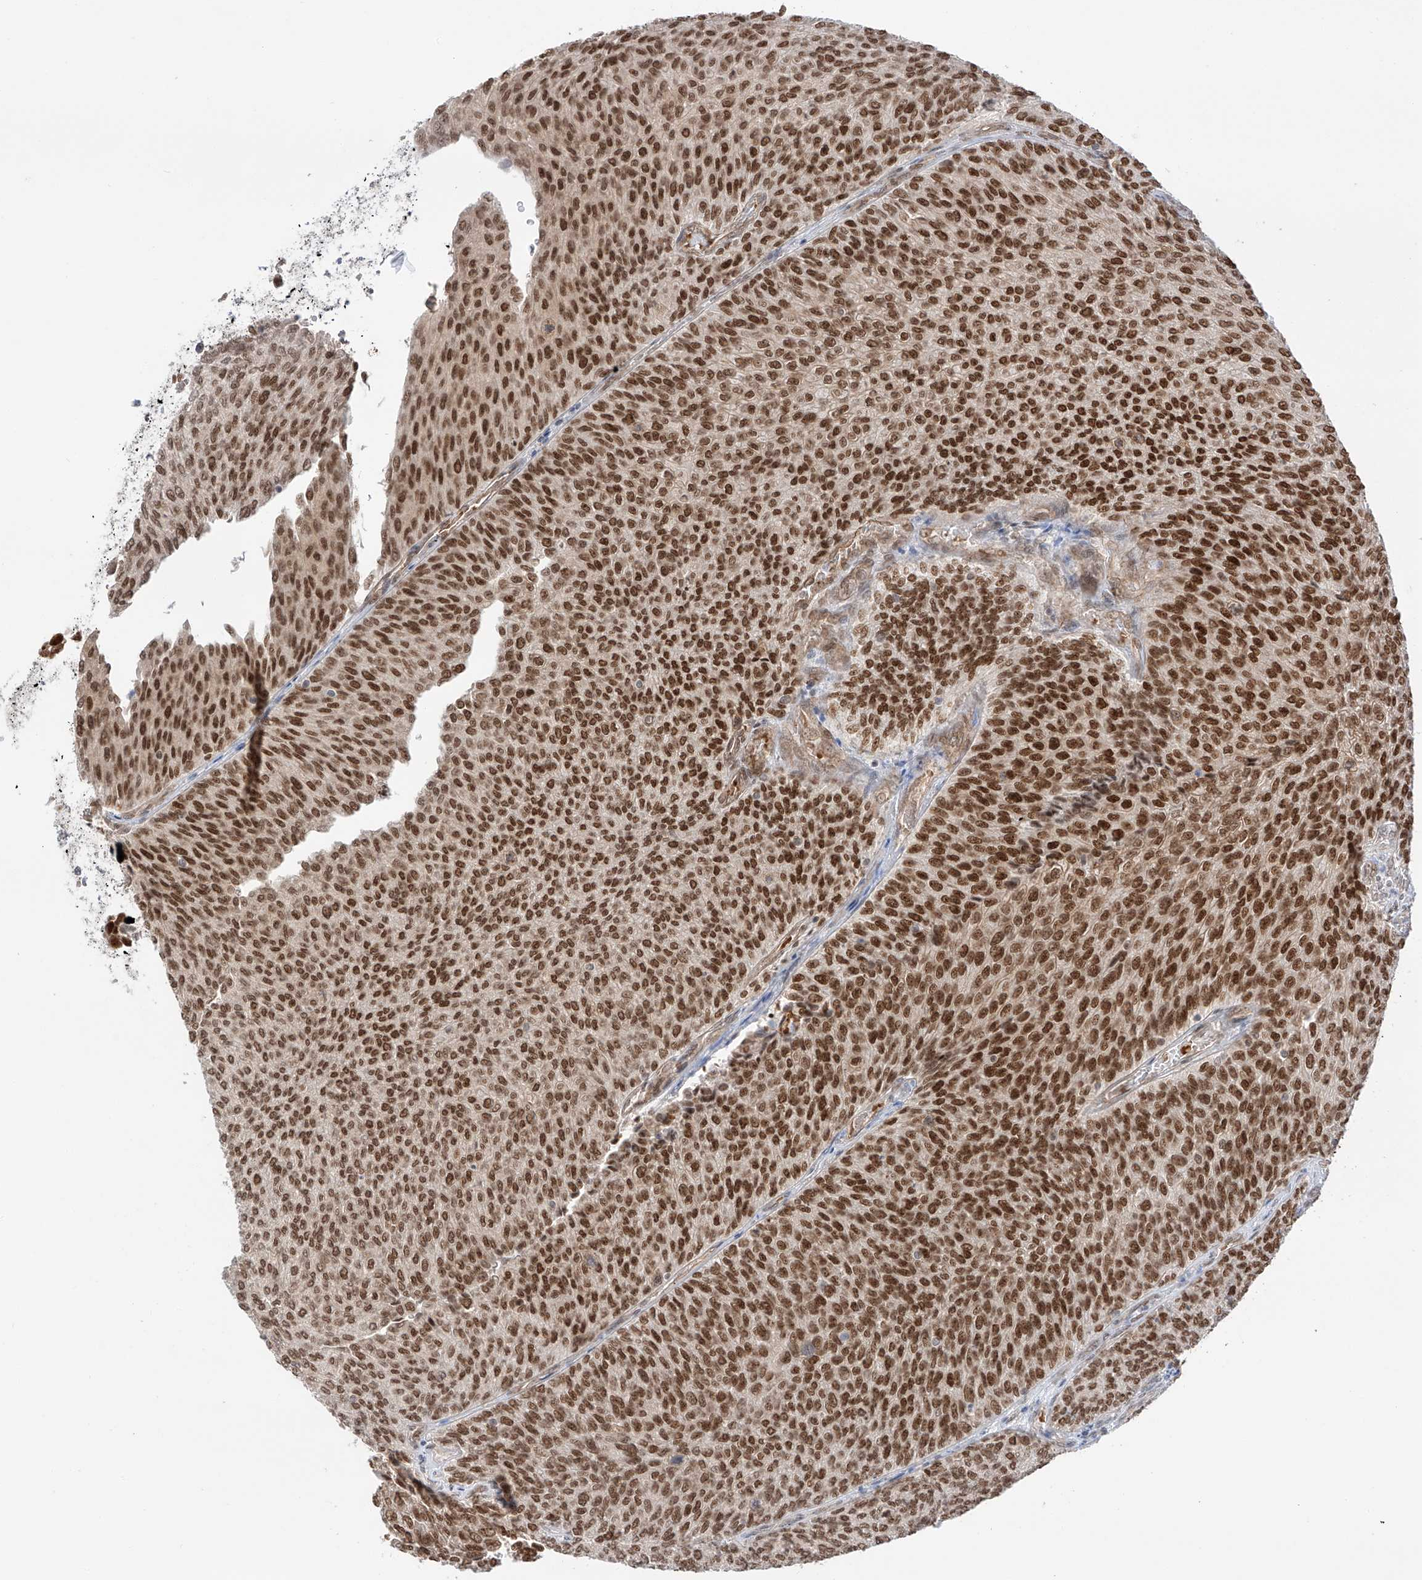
{"staining": {"intensity": "strong", "quantity": ">75%", "location": "nuclear"}, "tissue": "urothelial cancer", "cell_type": "Tumor cells", "image_type": "cancer", "snomed": [{"axis": "morphology", "description": "Urothelial carcinoma, Low grade"}, {"axis": "topography", "description": "Urinary bladder"}], "caption": "A brown stain labels strong nuclear staining of a protein in urothelial carcinoma (low-grade) tumor cells.", "gene": "POGK", "patient": {"sex": "female", "age": 79}}